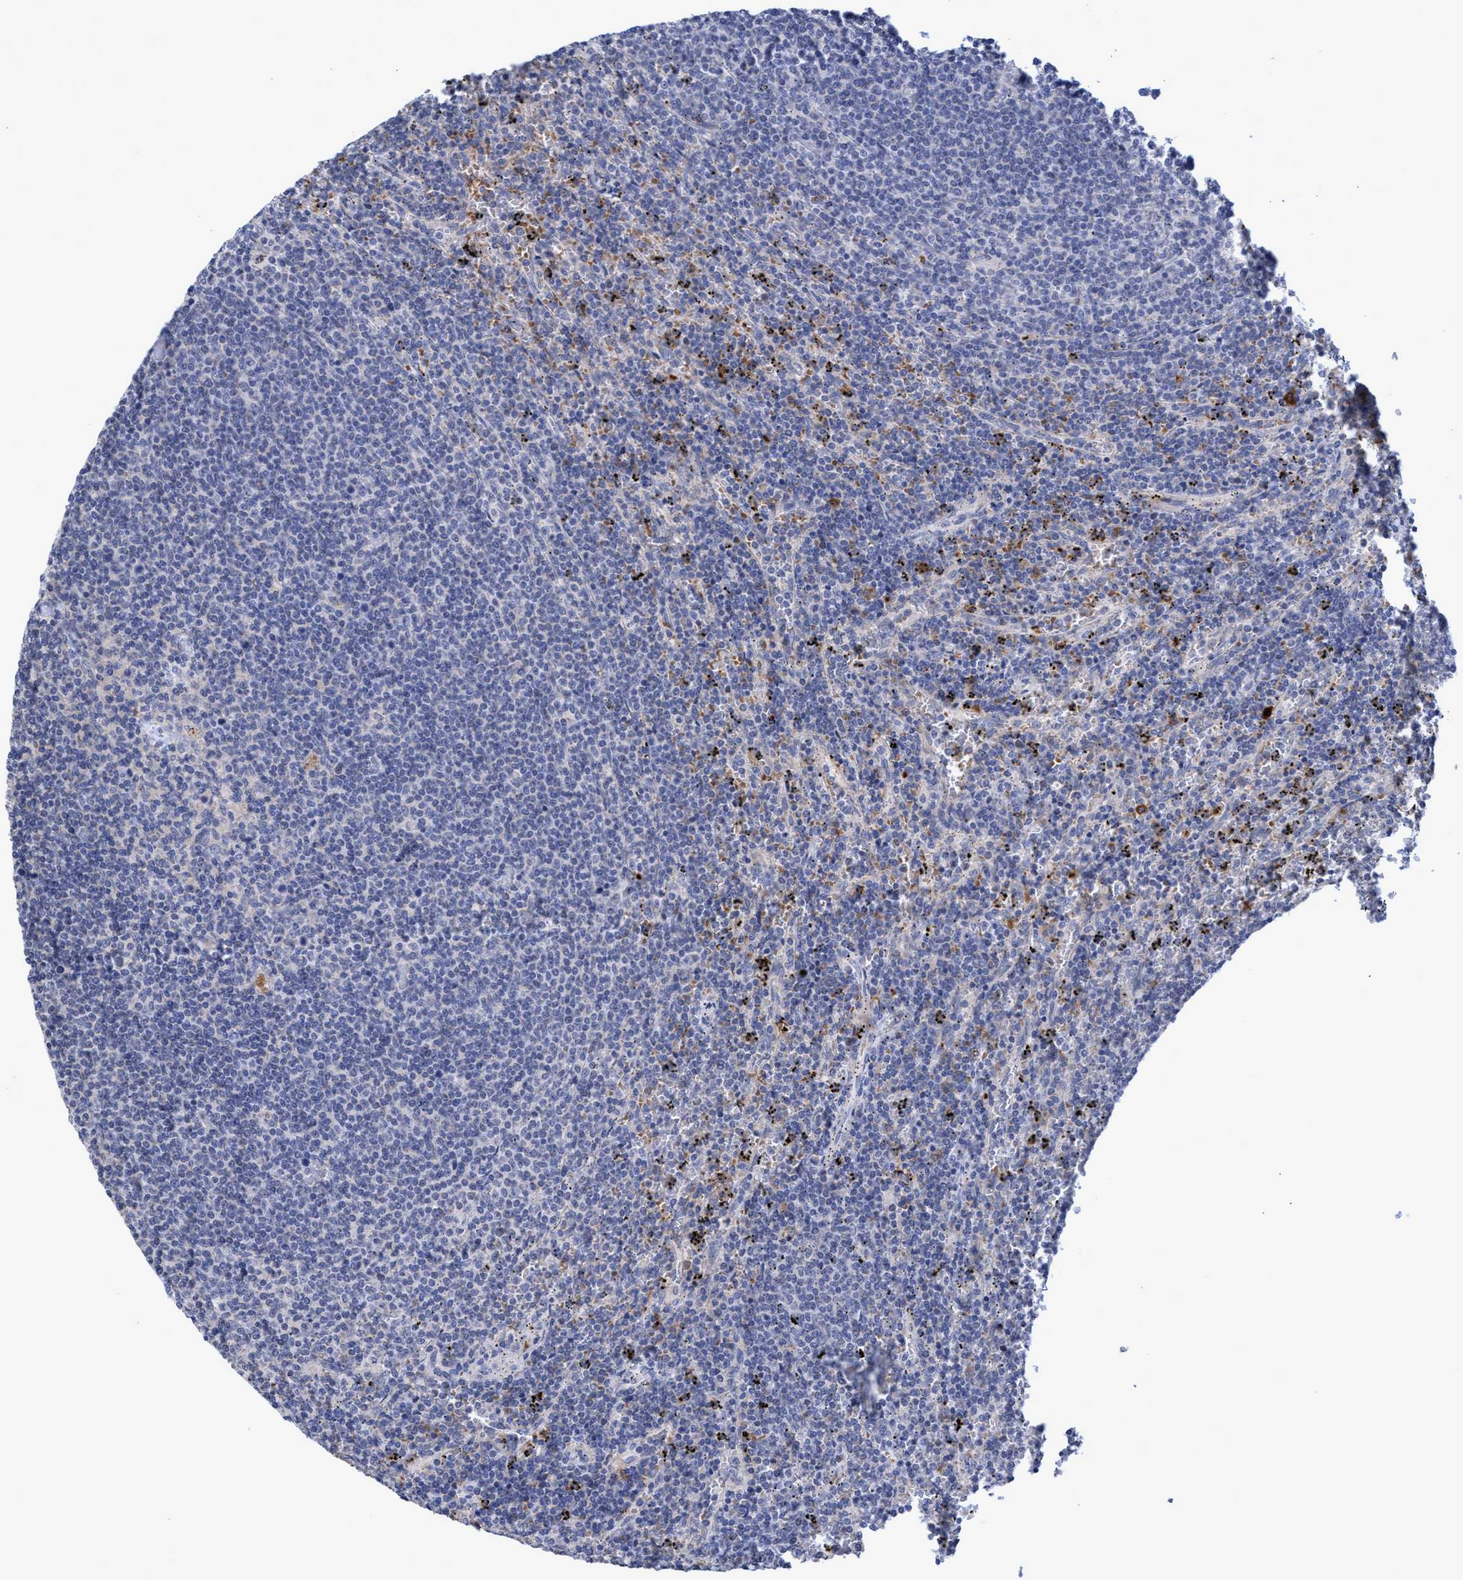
{"staining": {"intensity": "negative", "quantity": "none", "location": "none"}, "tissue": "lymphoma", "cell_type": "Tumor cells", "image_type": "cancer", "snomed": [{"axis": "morphology", "description": "Malignant lymphoma, non-Hodgkin's type, Low grade"}, {"axis": "topography", "description": "Spleen"}], "caption": "Protein analysis of lymphoma demonstrates no significant positivity in tumor cells.", "gene": "SEMA4D", "patient": {"sex": "female", "age": 50}}